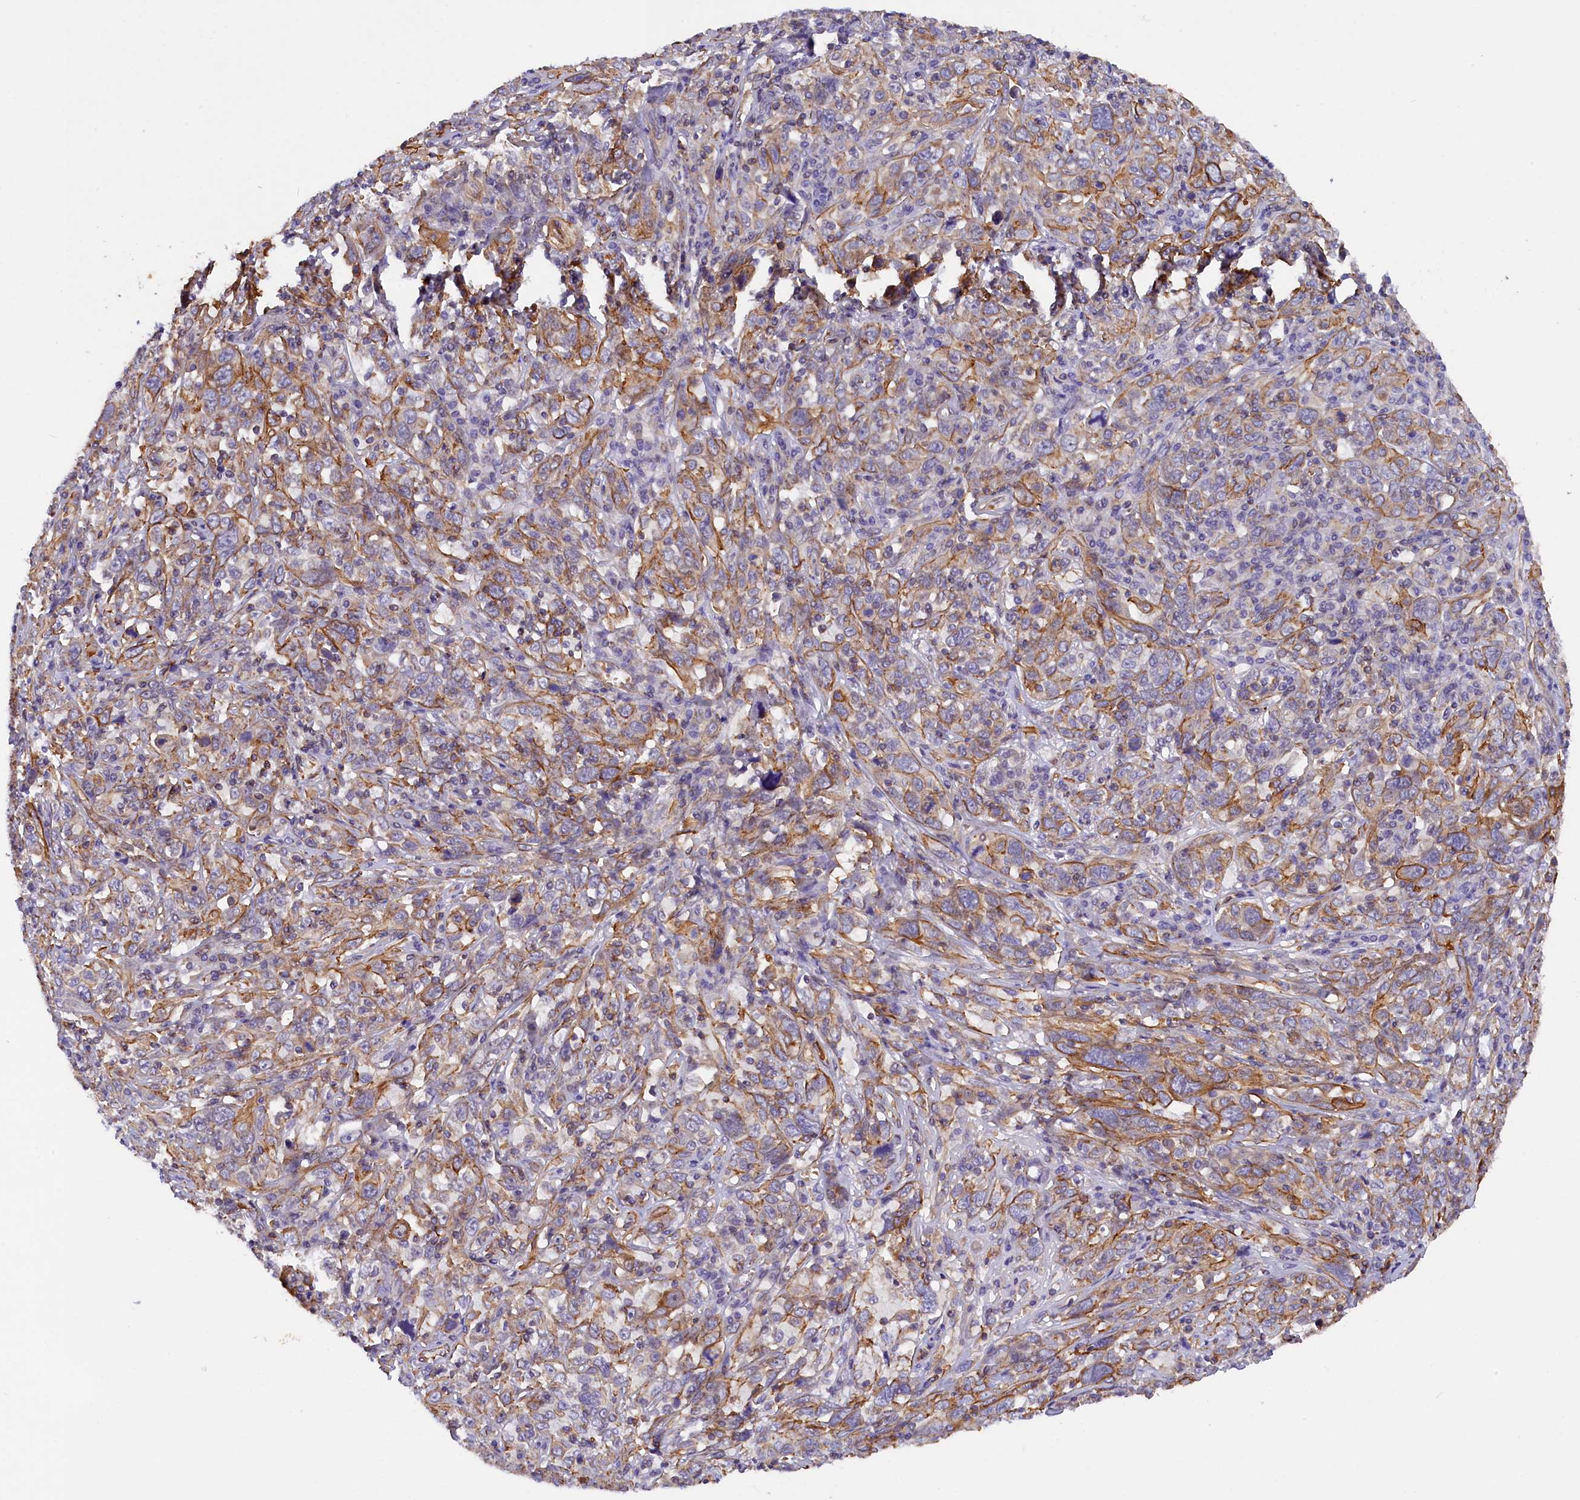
{"staining": {"intensity": "weak", "quantity": "<25%", "location": "cytoplasmic/membranous"}, "tissue": "cervical cancer", "cell_type": "Tumor cells", "image_type": "cancer", "snomed": [{"axis": "morphology", "description": "Squamous cell carcinoma, NOS"}, {"axis": "topography", "description": "Cervix"}], "caption": "IHC histopathology image of neoplastic tissue: cervical squamous cell carcinoma stained with DAB (3,3'-diaminobenzidine) shows no significant protein staining in tumor cells.", "gene": "MED20", "patient": {"sex": "female", "age": 46}}